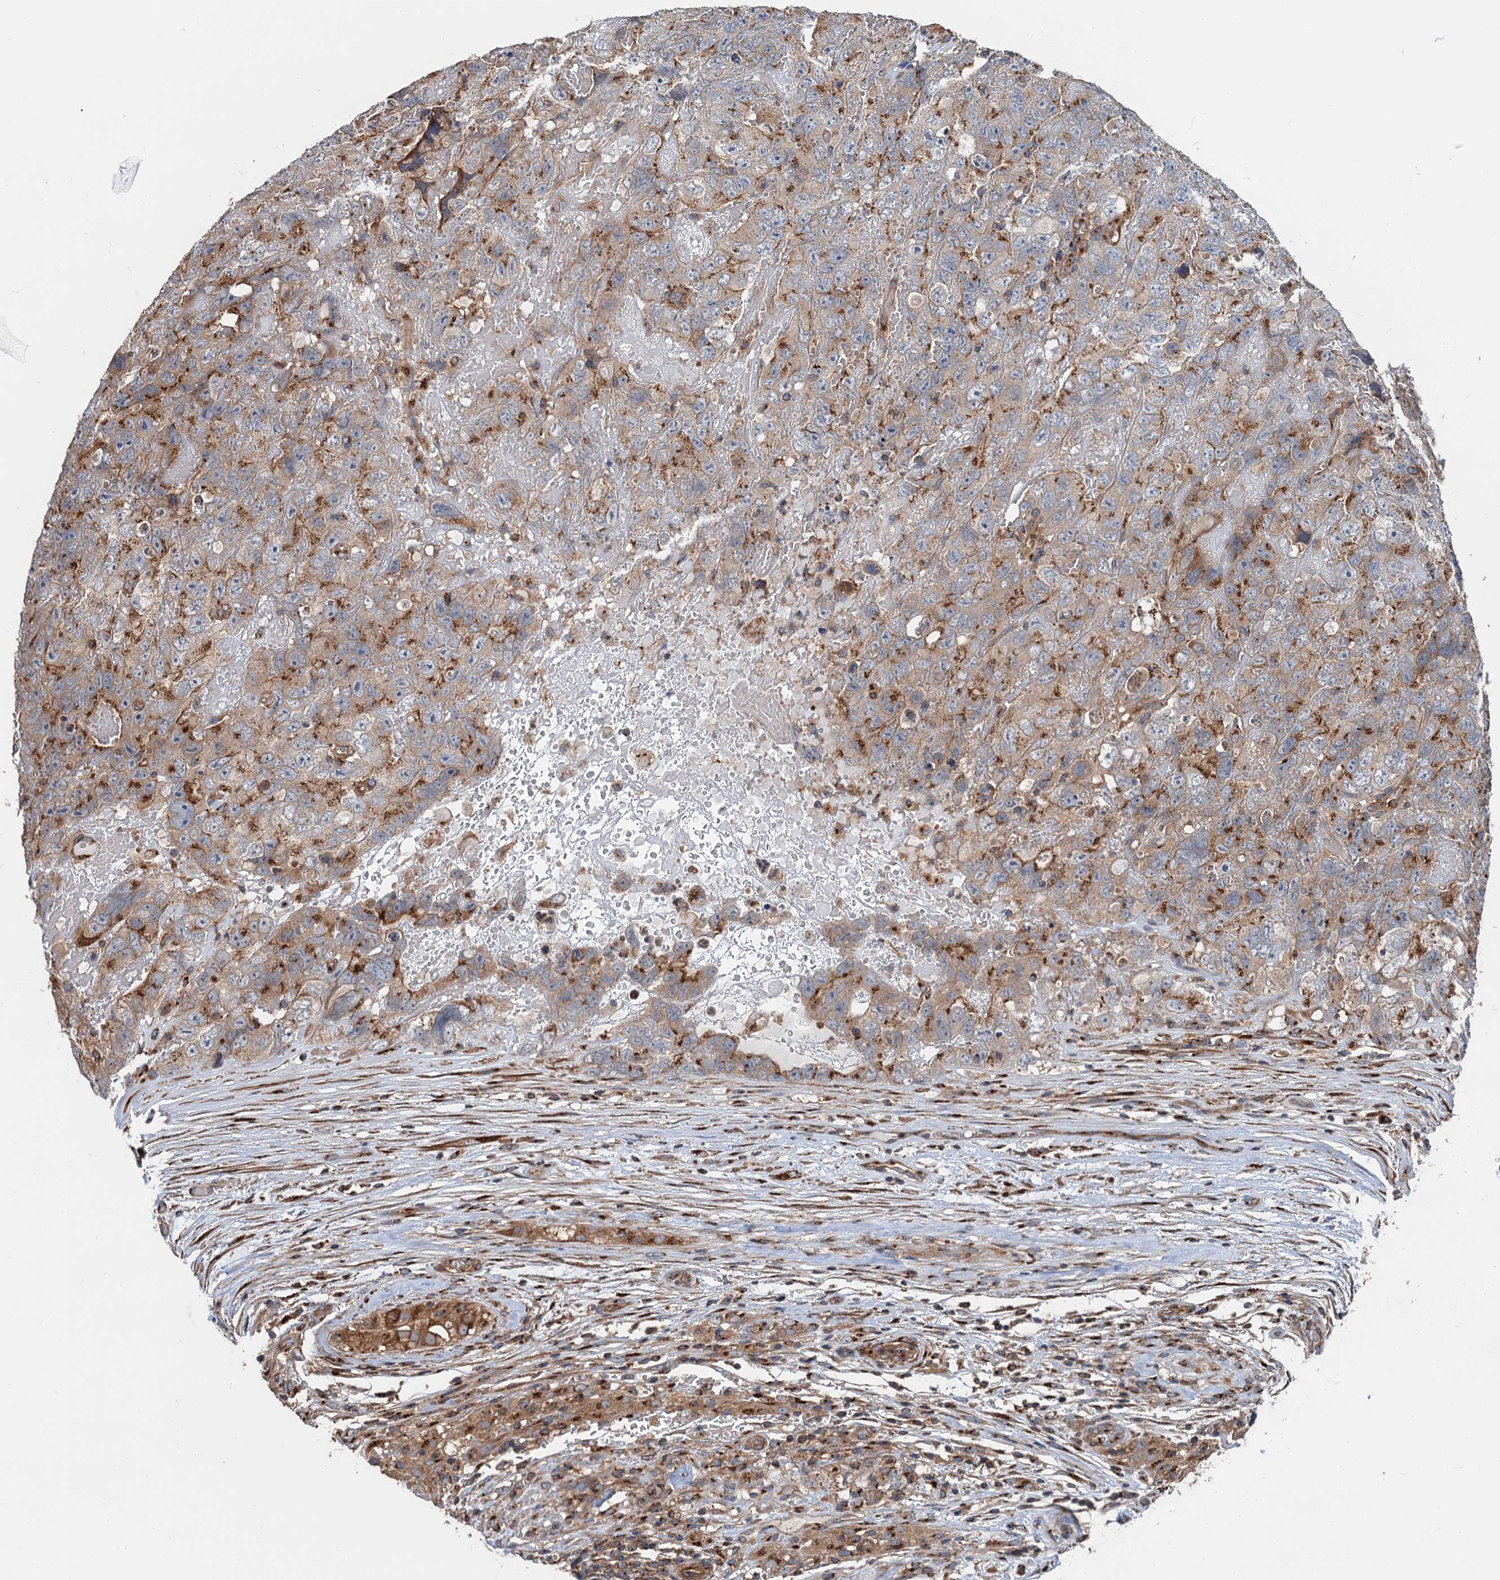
{"staining": {"intensity": "moderate", "quantity": "25%-75%", "location": "cytoplasmic/membranous"}, "tissue": "testis cancer", "cell_type": "Tumor cells", "image_type": "cancer", "snomed": [{"axis": "morphology", "description": "Carcinoma, Embryonal, NOS"}, {"axis": "topography", "description": "Testis"}], "caption": "Immunohistochemistry (DAB) staining of human testis cancer demonstrates moderate cytoplasmic/membranous protein positivity in about 25%-75% of tumor cells. (Brightfield microscopy of DAB IHC at high magnification).", "gene": "ANKRD26", "patient": {"sex": "male", "age": 45}}